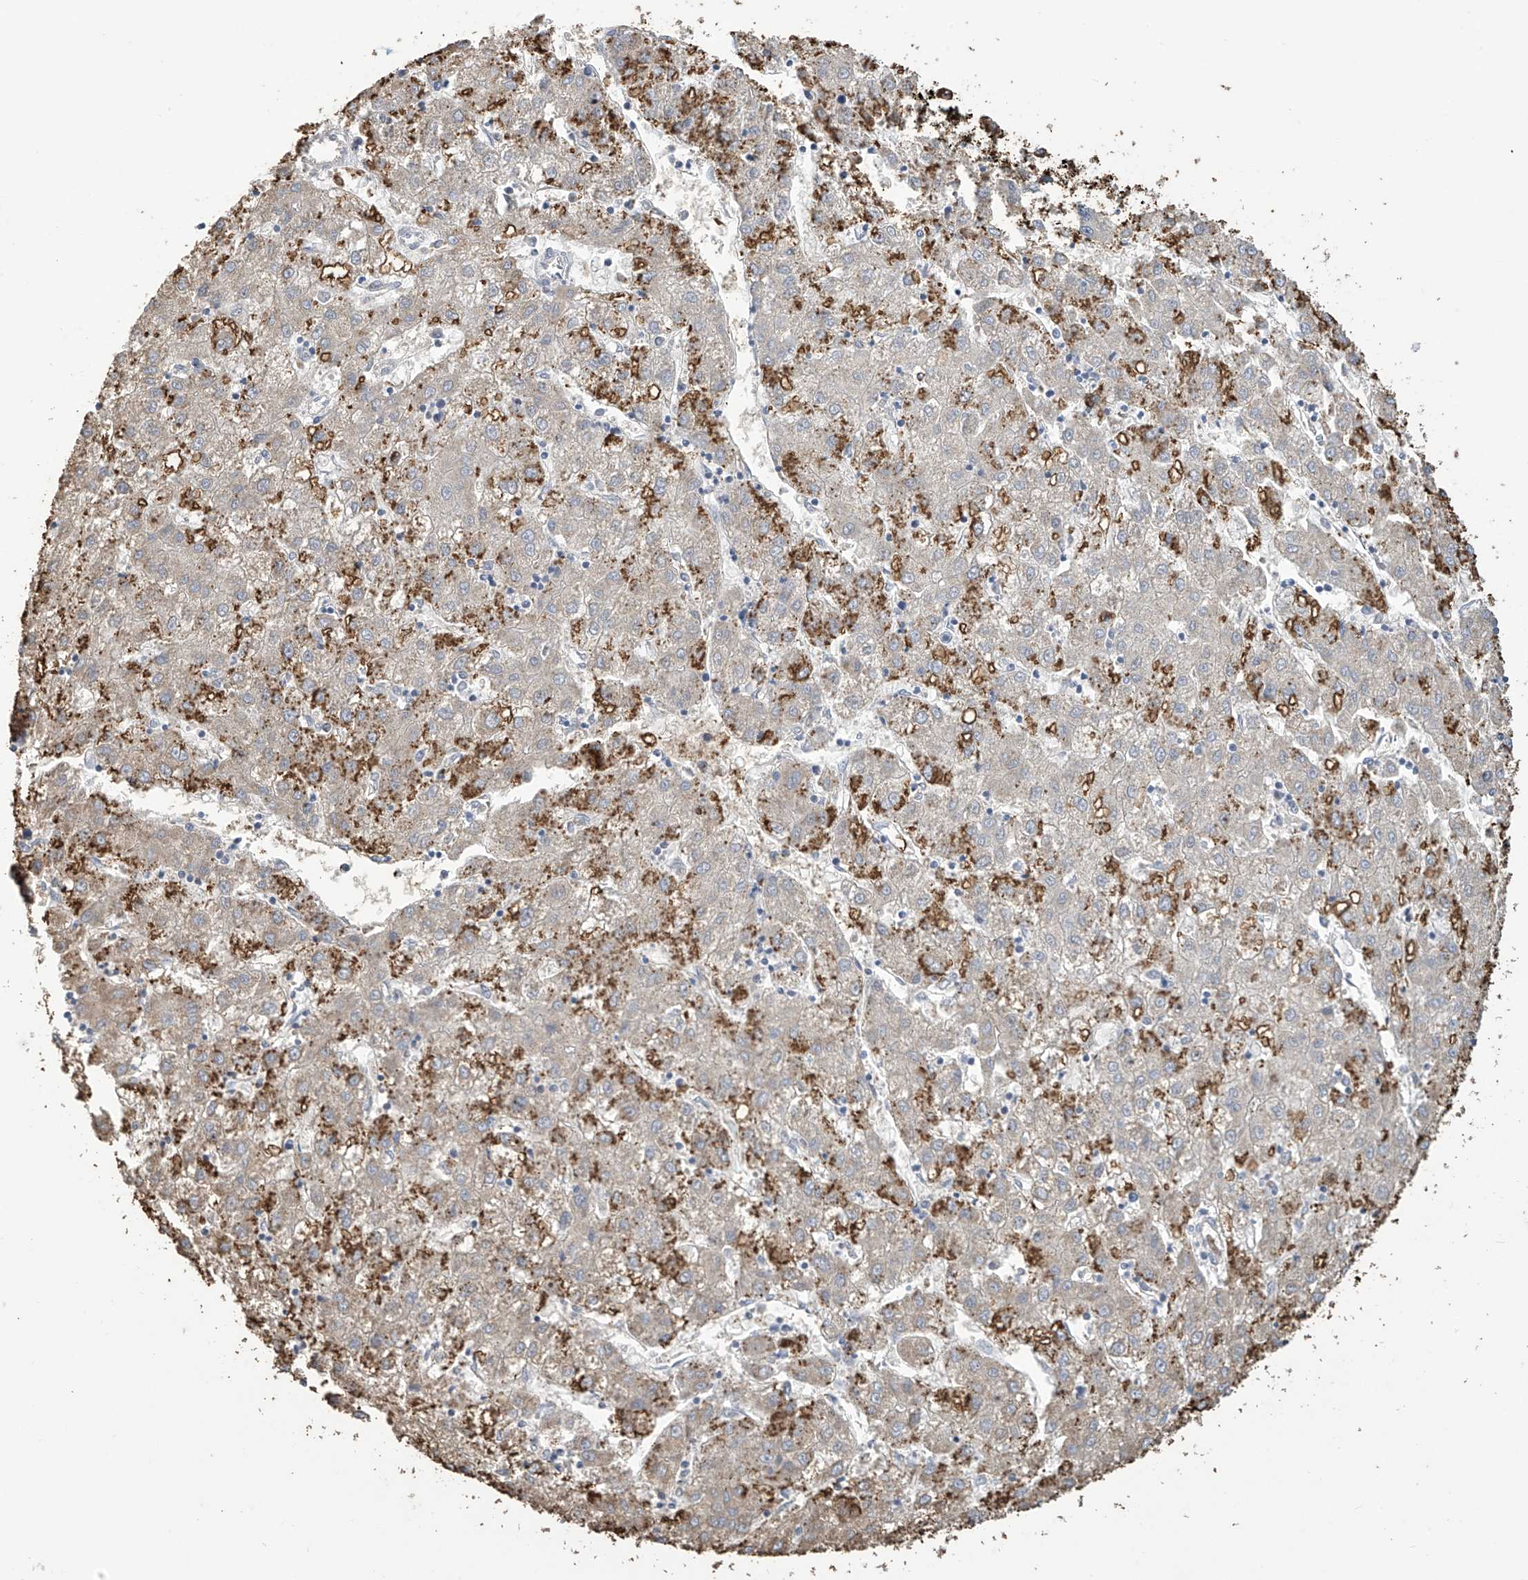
{"staining": {"intensity": "moderate", "quantity": "<25%", "location": "cytoplasmic/membranous"}, "tissue": "liver cancer", "cell_type": "Tumor cells", "image_type": "cancer", "snomed": [{"axis": "morphology", "description": "Carcinoma, Hepatocellular, NOS"}, {"axis": "topography", "description": "Liver"}], "caption": "Liver hepatocellular carcinoma was stained to show a protein in brown. There is low levels of moderate cytoplasmic/membranous positivity in approximately <25% of tumor cells. (Brightfield microscopy of DAB IHC at high magnification).", "gene": "OGT", "patient": {"sex": "male", "age": 72}}